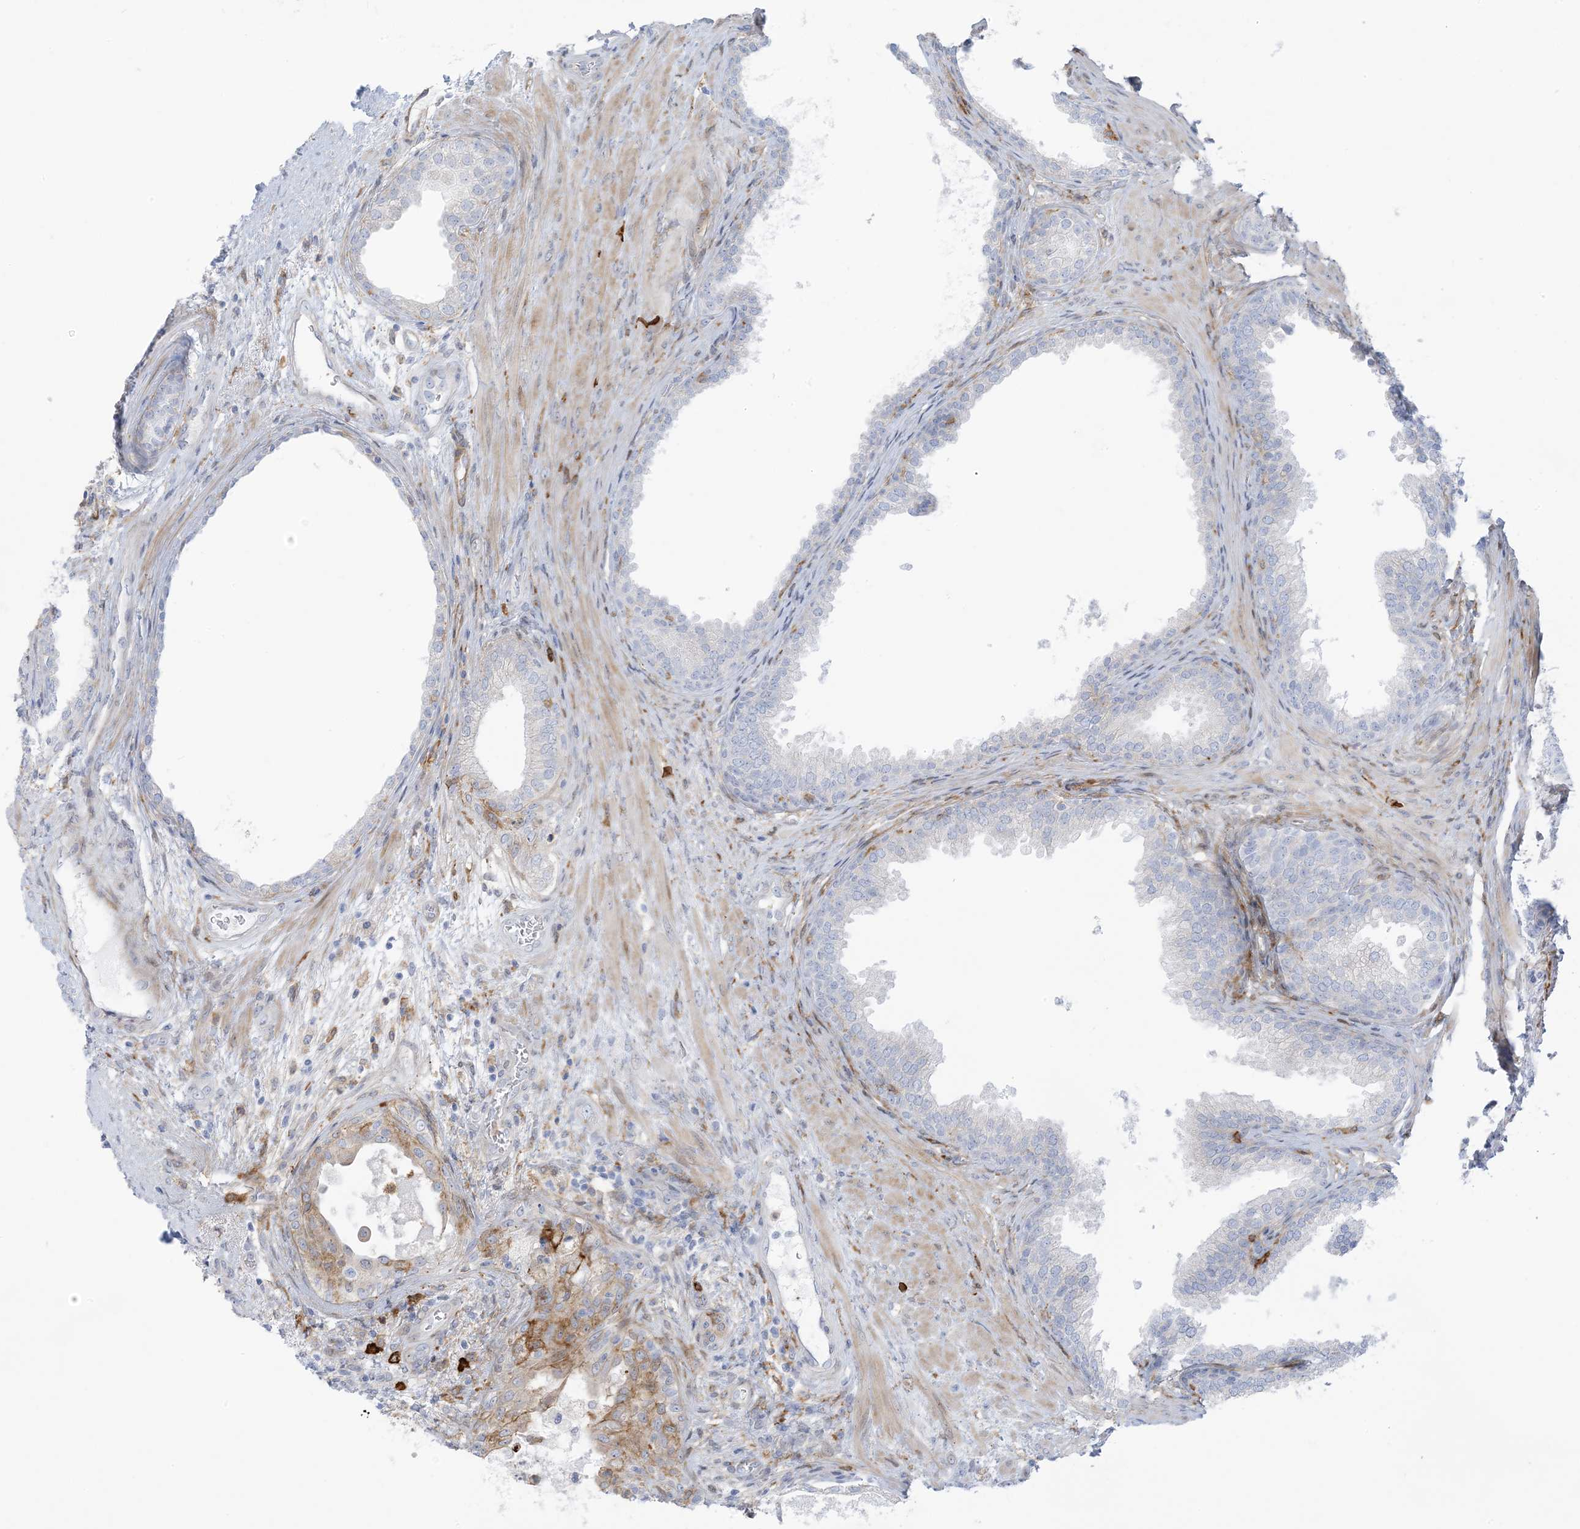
{"staining": {"intensity": "negative", "quantity": "none", "location": "none"}, "tissue": "prostate", "cell_type": "Glandular cells", "image_type": "normal", "snomed": [{"axis": "morphology", "description": "Normal tissue, NOS"}, {"axis": "topography", "description": "Prostate"}], "caption": "Immunohistochemical staining of benign prostate reveals no significant positivity in glandular cells.", "gene": "ICMT", "patient": {"sex": "male", "age": 76}}